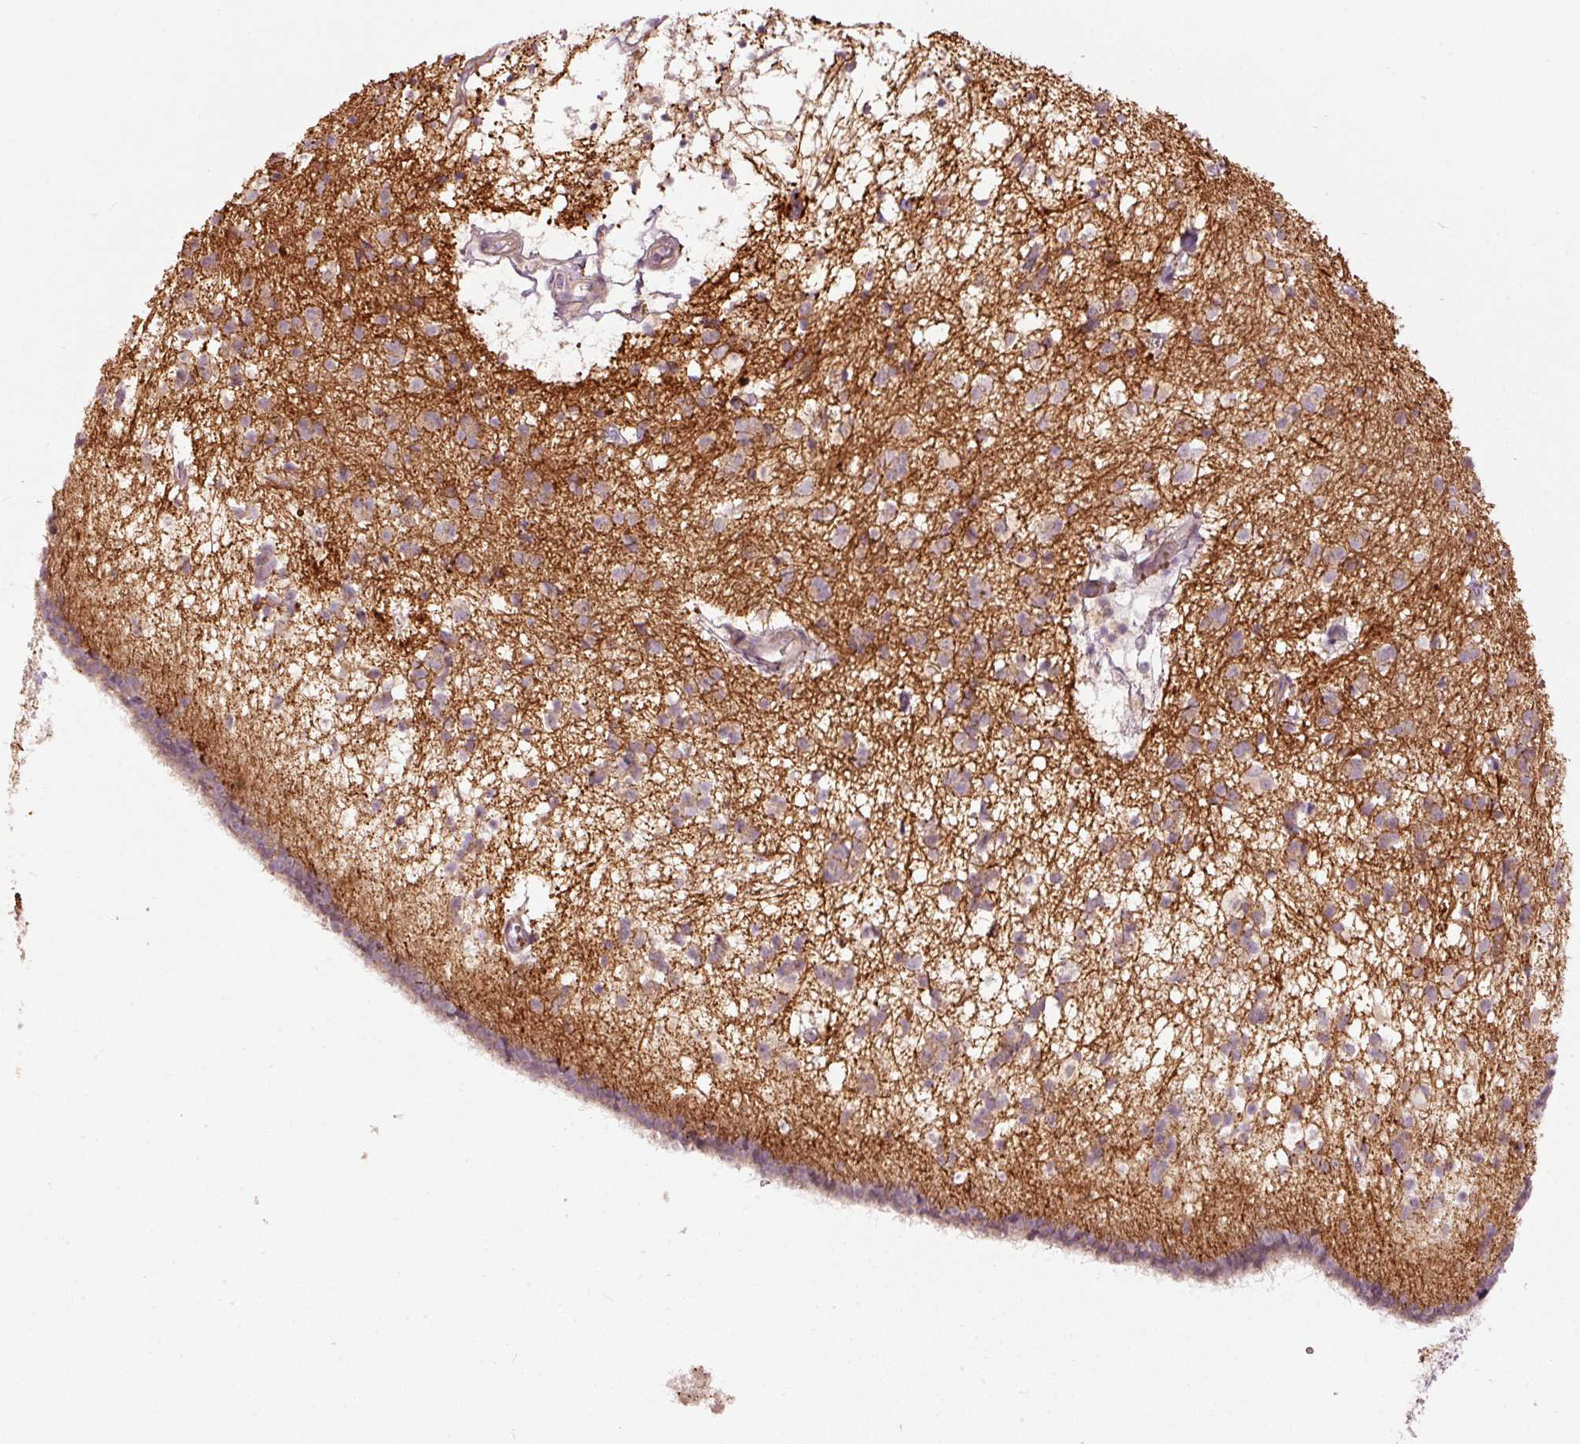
{"staining": {"intensity": "weak", "quantity": "25%-75%", "location": "cytoplasmic/membranous"}, "tissue": "caudate", "cell_type": "Glial cells", "image_type": "normal", "snomed": [{"axis": "morphology", "description": "Normal tissue, NOS"}, {"axis": "topography", "description": "Lateral ventricle wall"}], "caption": "IHC photomicrograph of unremarkable caudate stained for a protein (brown), which displays low levels of weak cytoplasmic/membranous expression in about 25%-75% of glial cells.", "gene": "MAP10", "patient": {"sex": "male", "age": 58}}